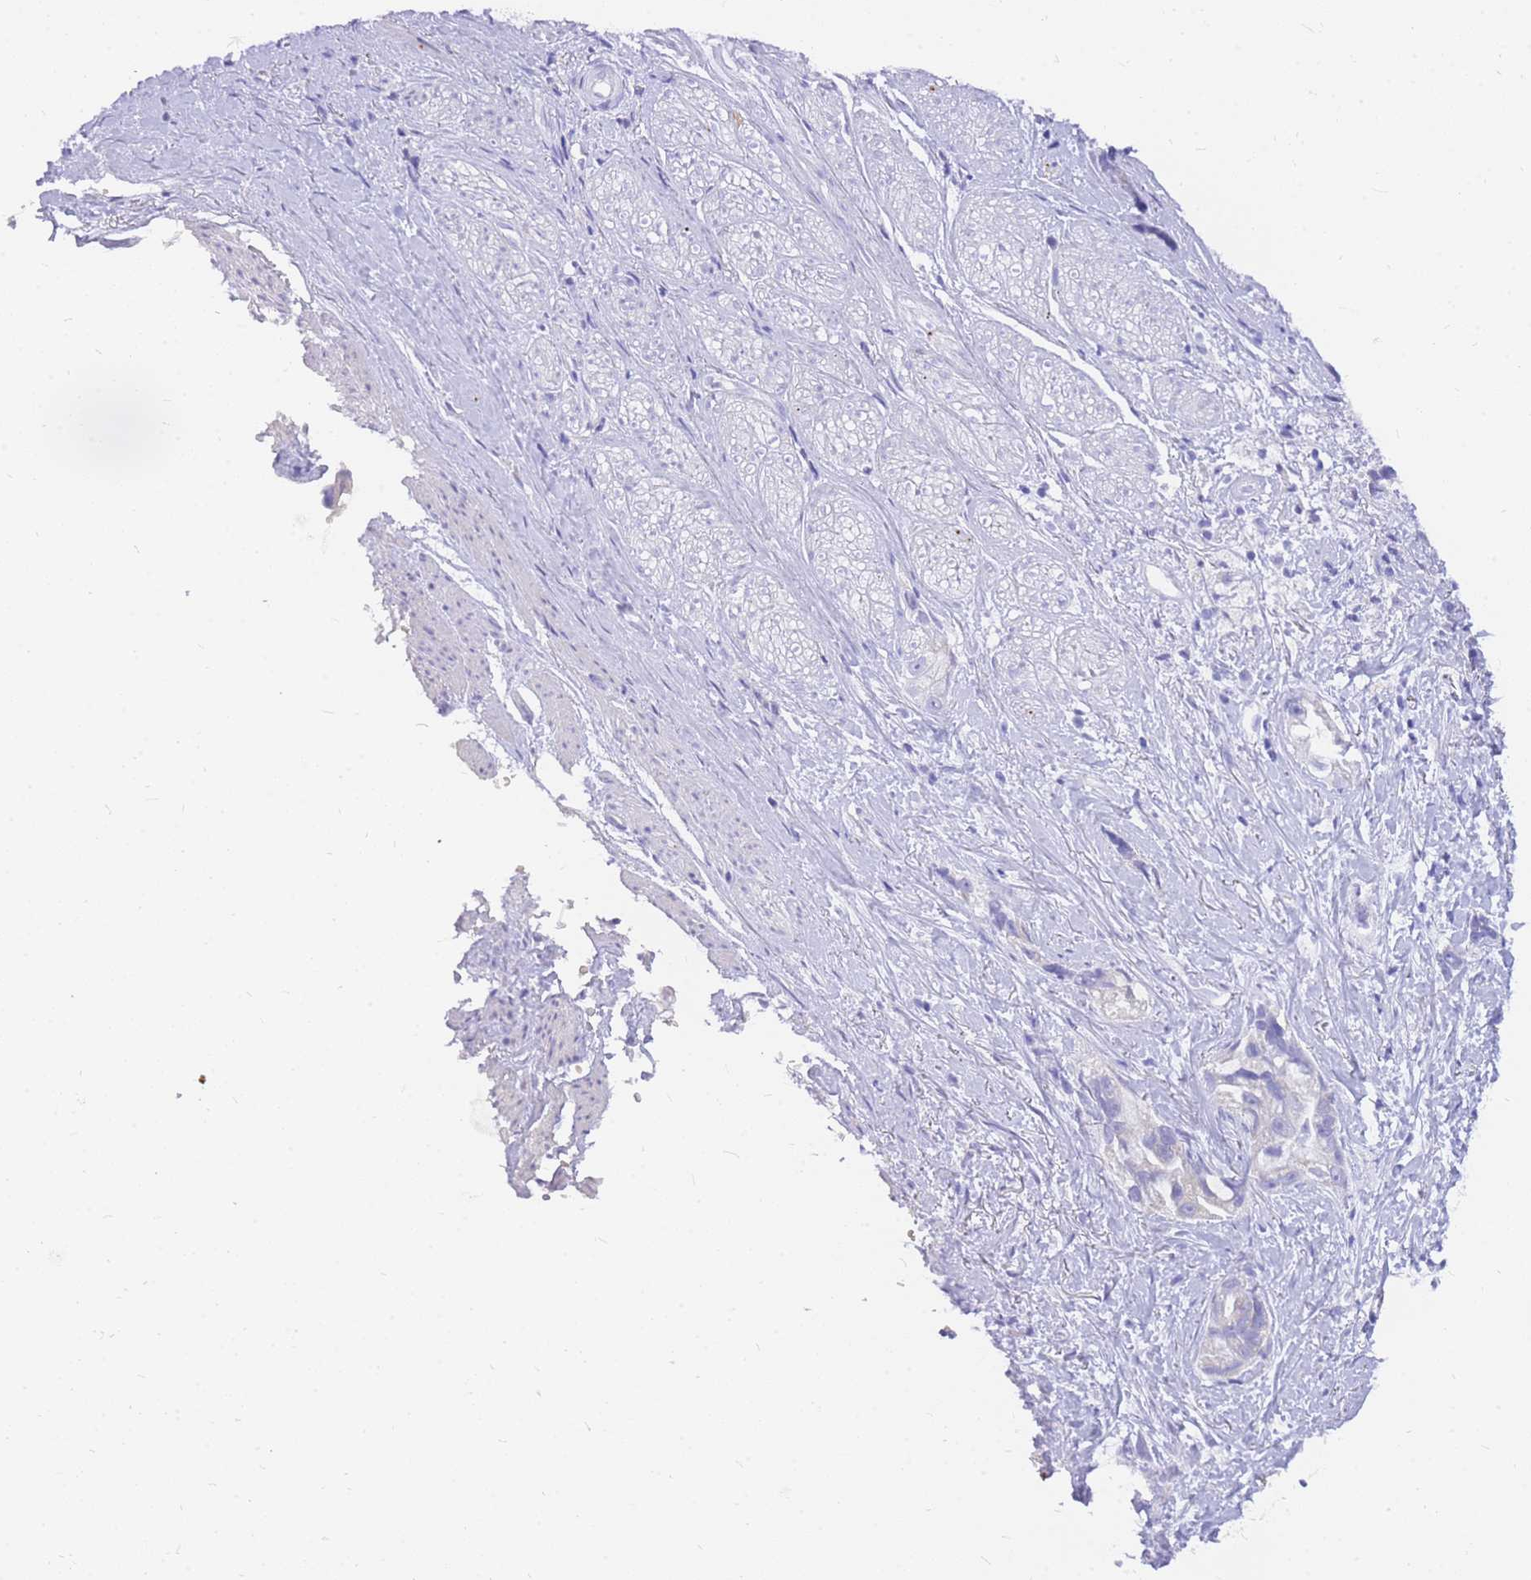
{"staining": {"intensity": "weak", "quantity": "<25%", "location": "cytoplasmic/membranous"}, "tissue": "stomach cancer", "cell_type": "Tumor cells", "image_type": "cancer", "snomed": [{"axis": "morphology", "description": "Adenocarcinoma, NOS"}, {"axis": "topography", "description": "Stomach"}], "caption": "Immunohistochemical staining of human stomach adenocarcinoma demonstrates no significant positivity in tumor cells.", "gene": "UPK1A", "patient": {"sex": "male", "age": 55}}